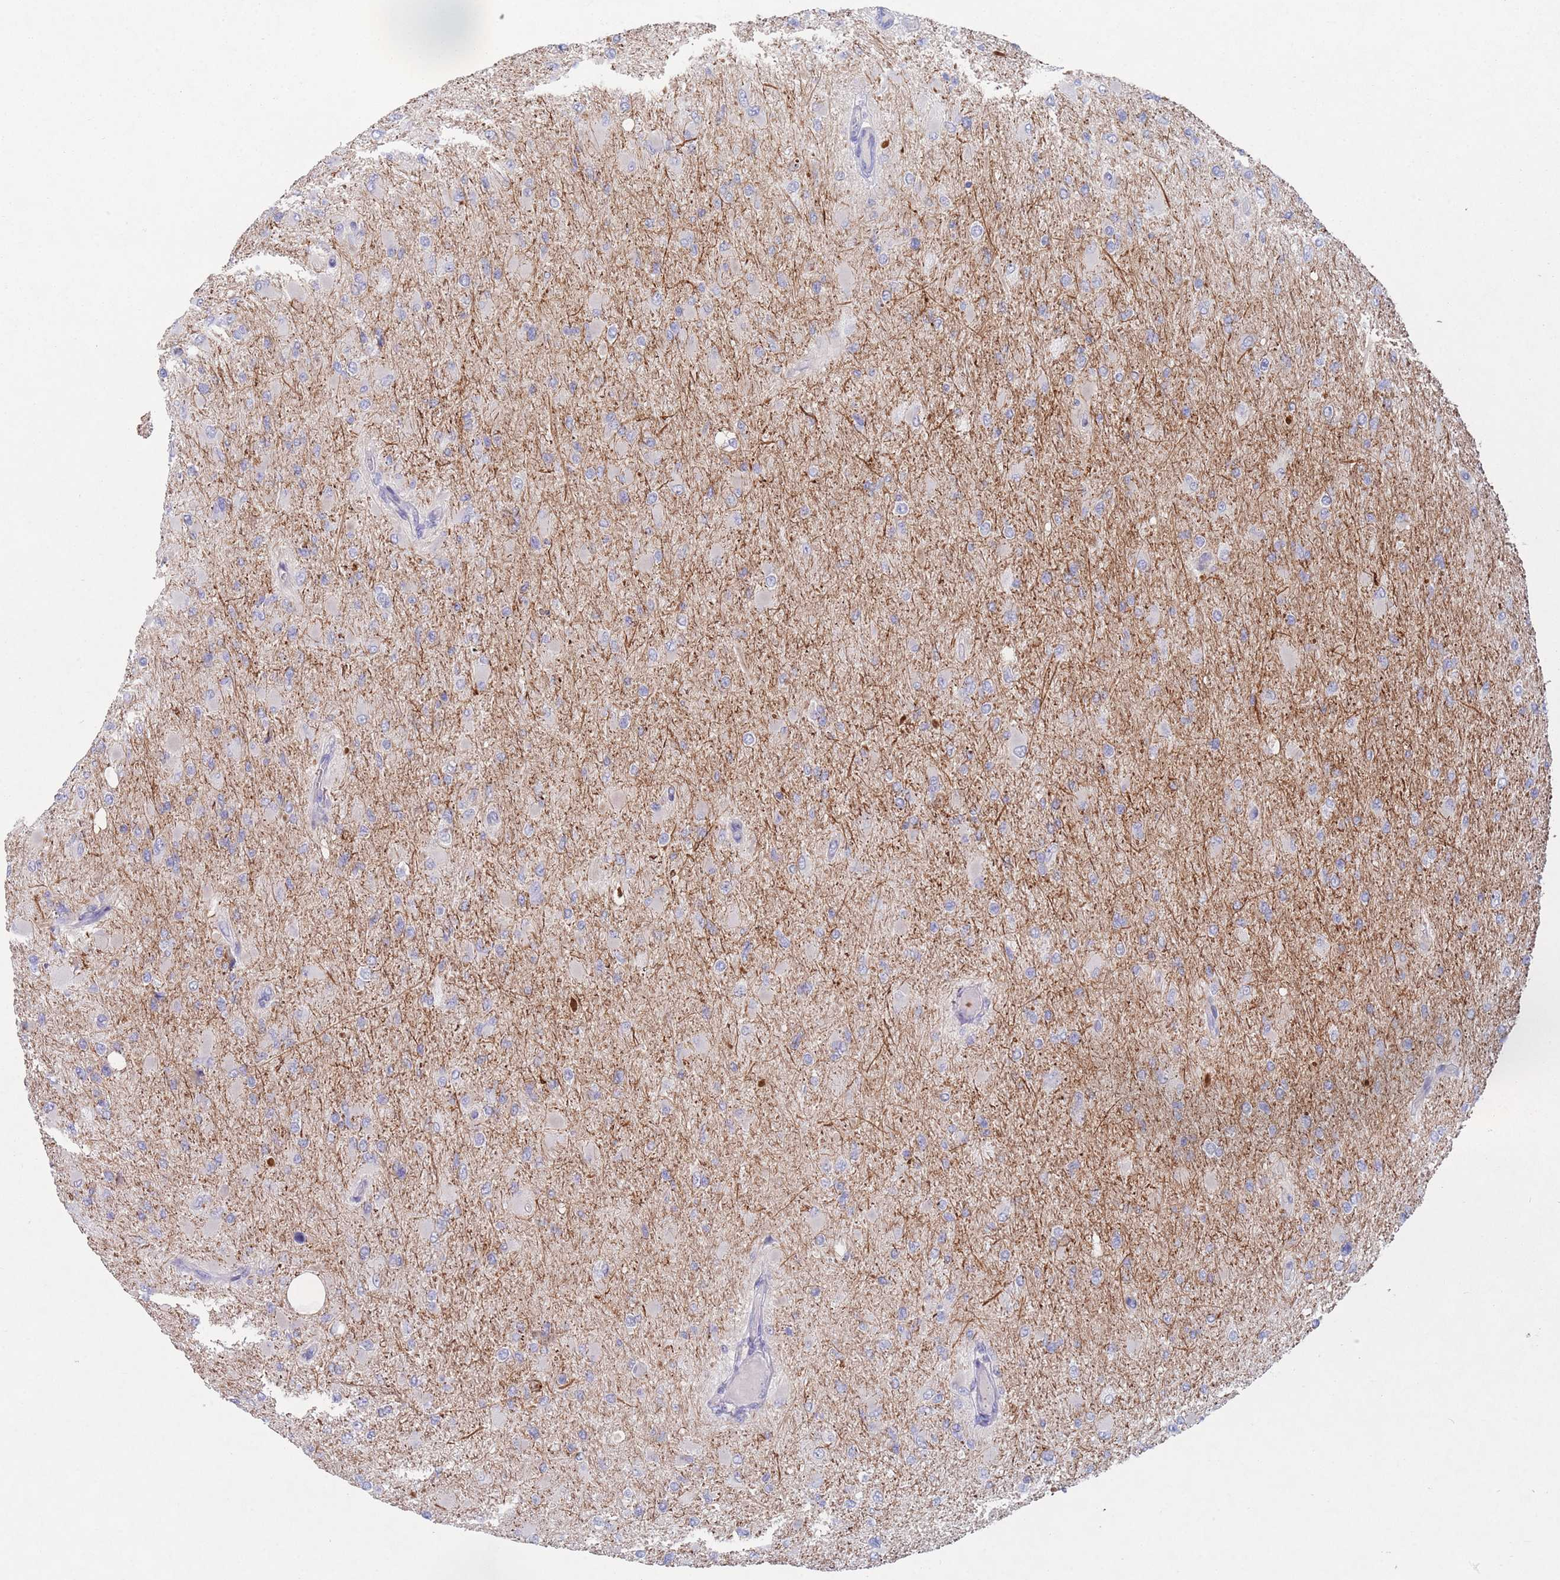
{"staining": {"intensity": "negative", "quantity": "none", "location": "none"}, "tissue": "glioma", "cell_type": "Tumor cells", "image_type": "cancer", "snomed": [{"axis": "morphology", "description": "Glioma, malignant, High grade"}, {"axis": "topography", "description": "Cerebral cortex"}], "caption": "Malignant high-grade glioma was stained to show a protein in brown. There is no significant expression in tumor cells.", "gene": "ATP1A3", "patient": {"sex": "female", "age": 36}}